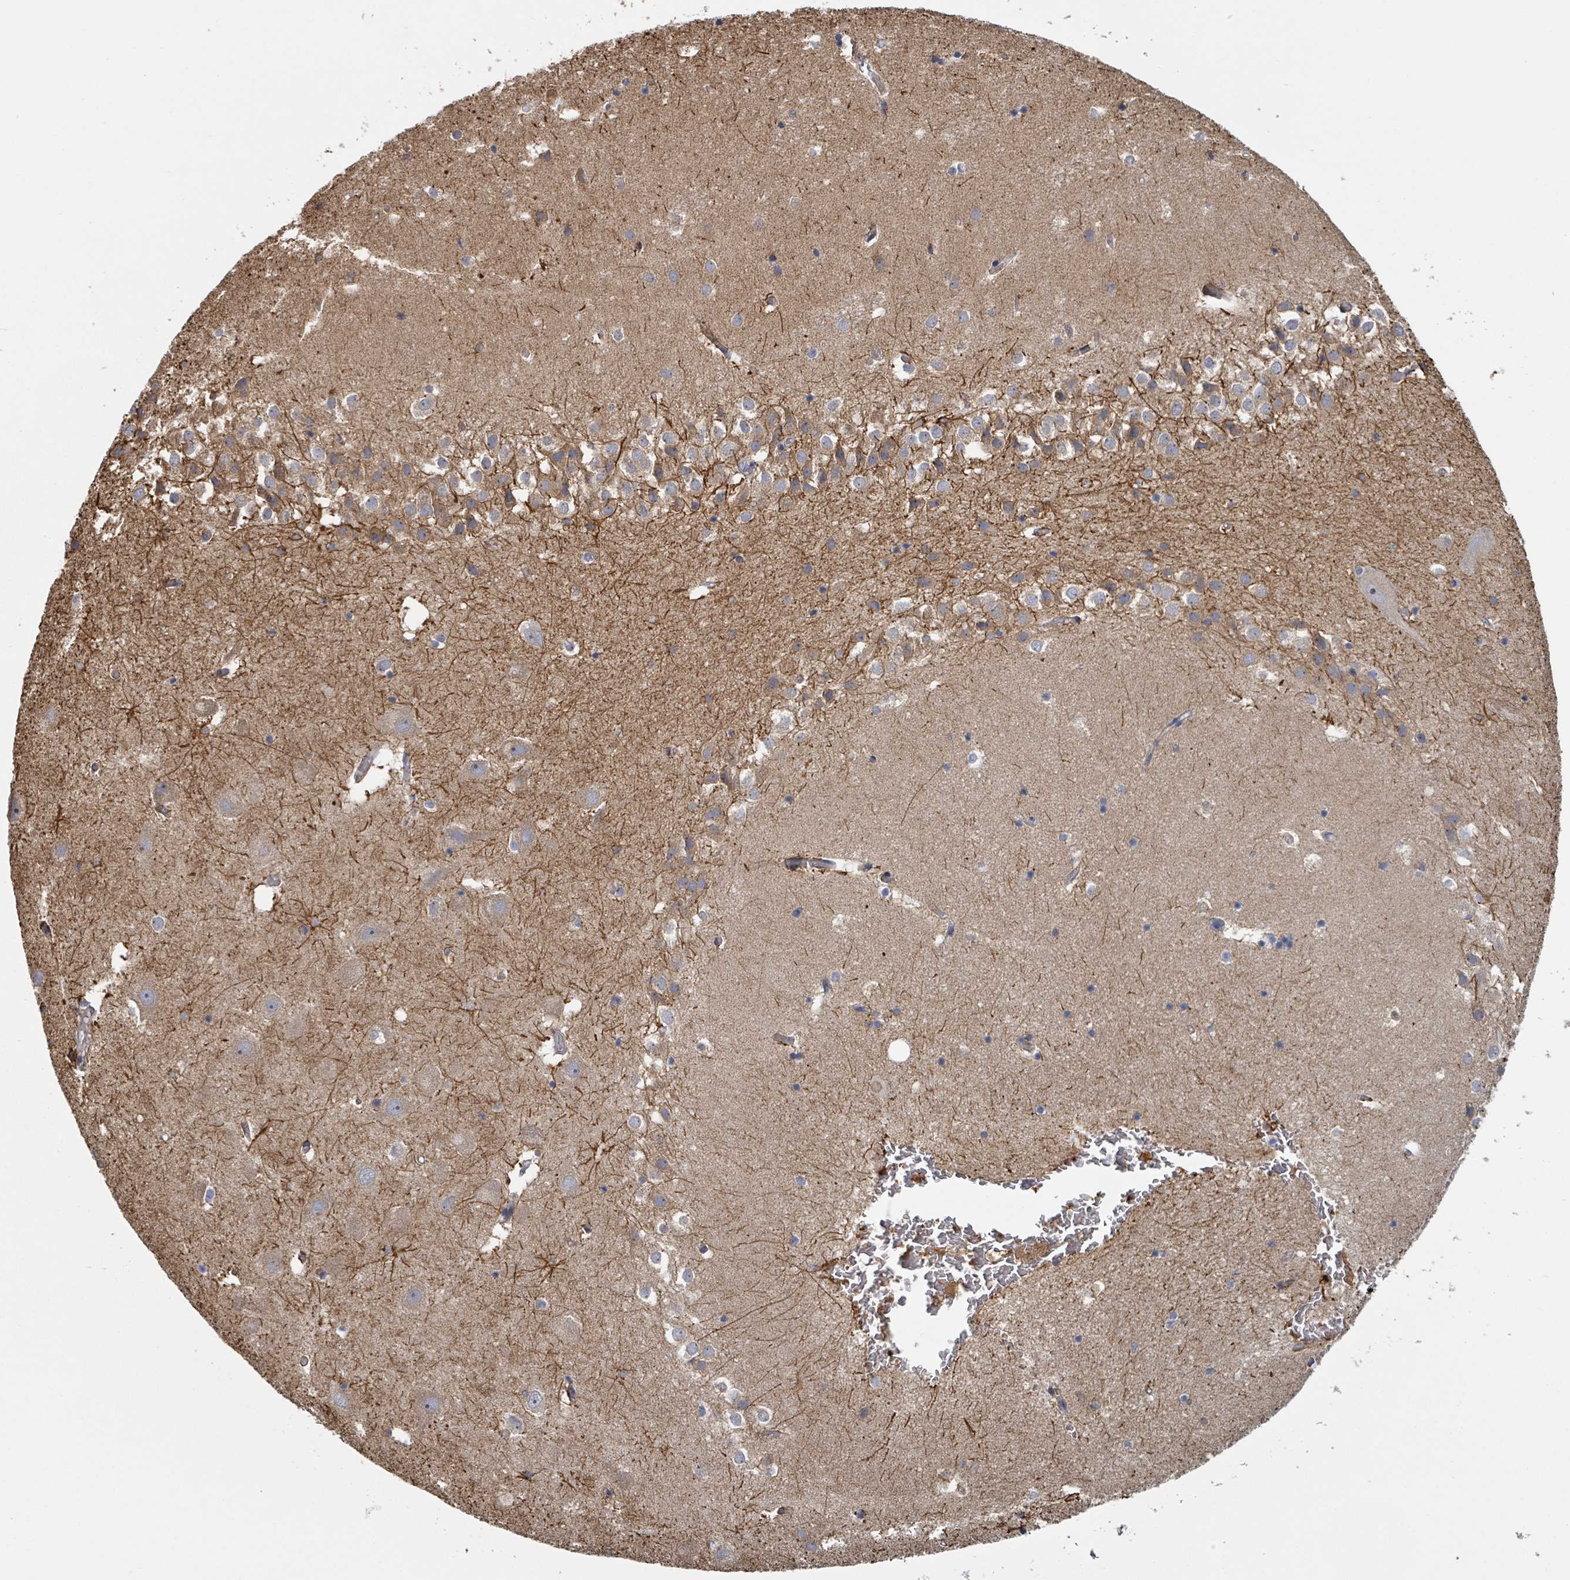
{"staining": {"intensity": "moderate", "quantity": "<25%", "location": "cytoplasmic/membranous"}, "tissue": "hippocampus", "cell_type": "Glial cells", "image_type": "normal", "snomed": [{"axis": "morphology", "description": "Normal tissue, NOS"}, {"axis": "topography", "description": "Hippocampus"}], "caption": "Immunohistochemistry (IHC) photomicrograph of benign hippocampus: hippocampus stained using IHC displays low levels of moderate protein expression localized specifically in the cytoplasmic/membranous of glial cells, appearing as a cytoplasmic/membranous brown color.", "gene": "HIVEP1", "patient": {"sex": "female", "age": 52}}